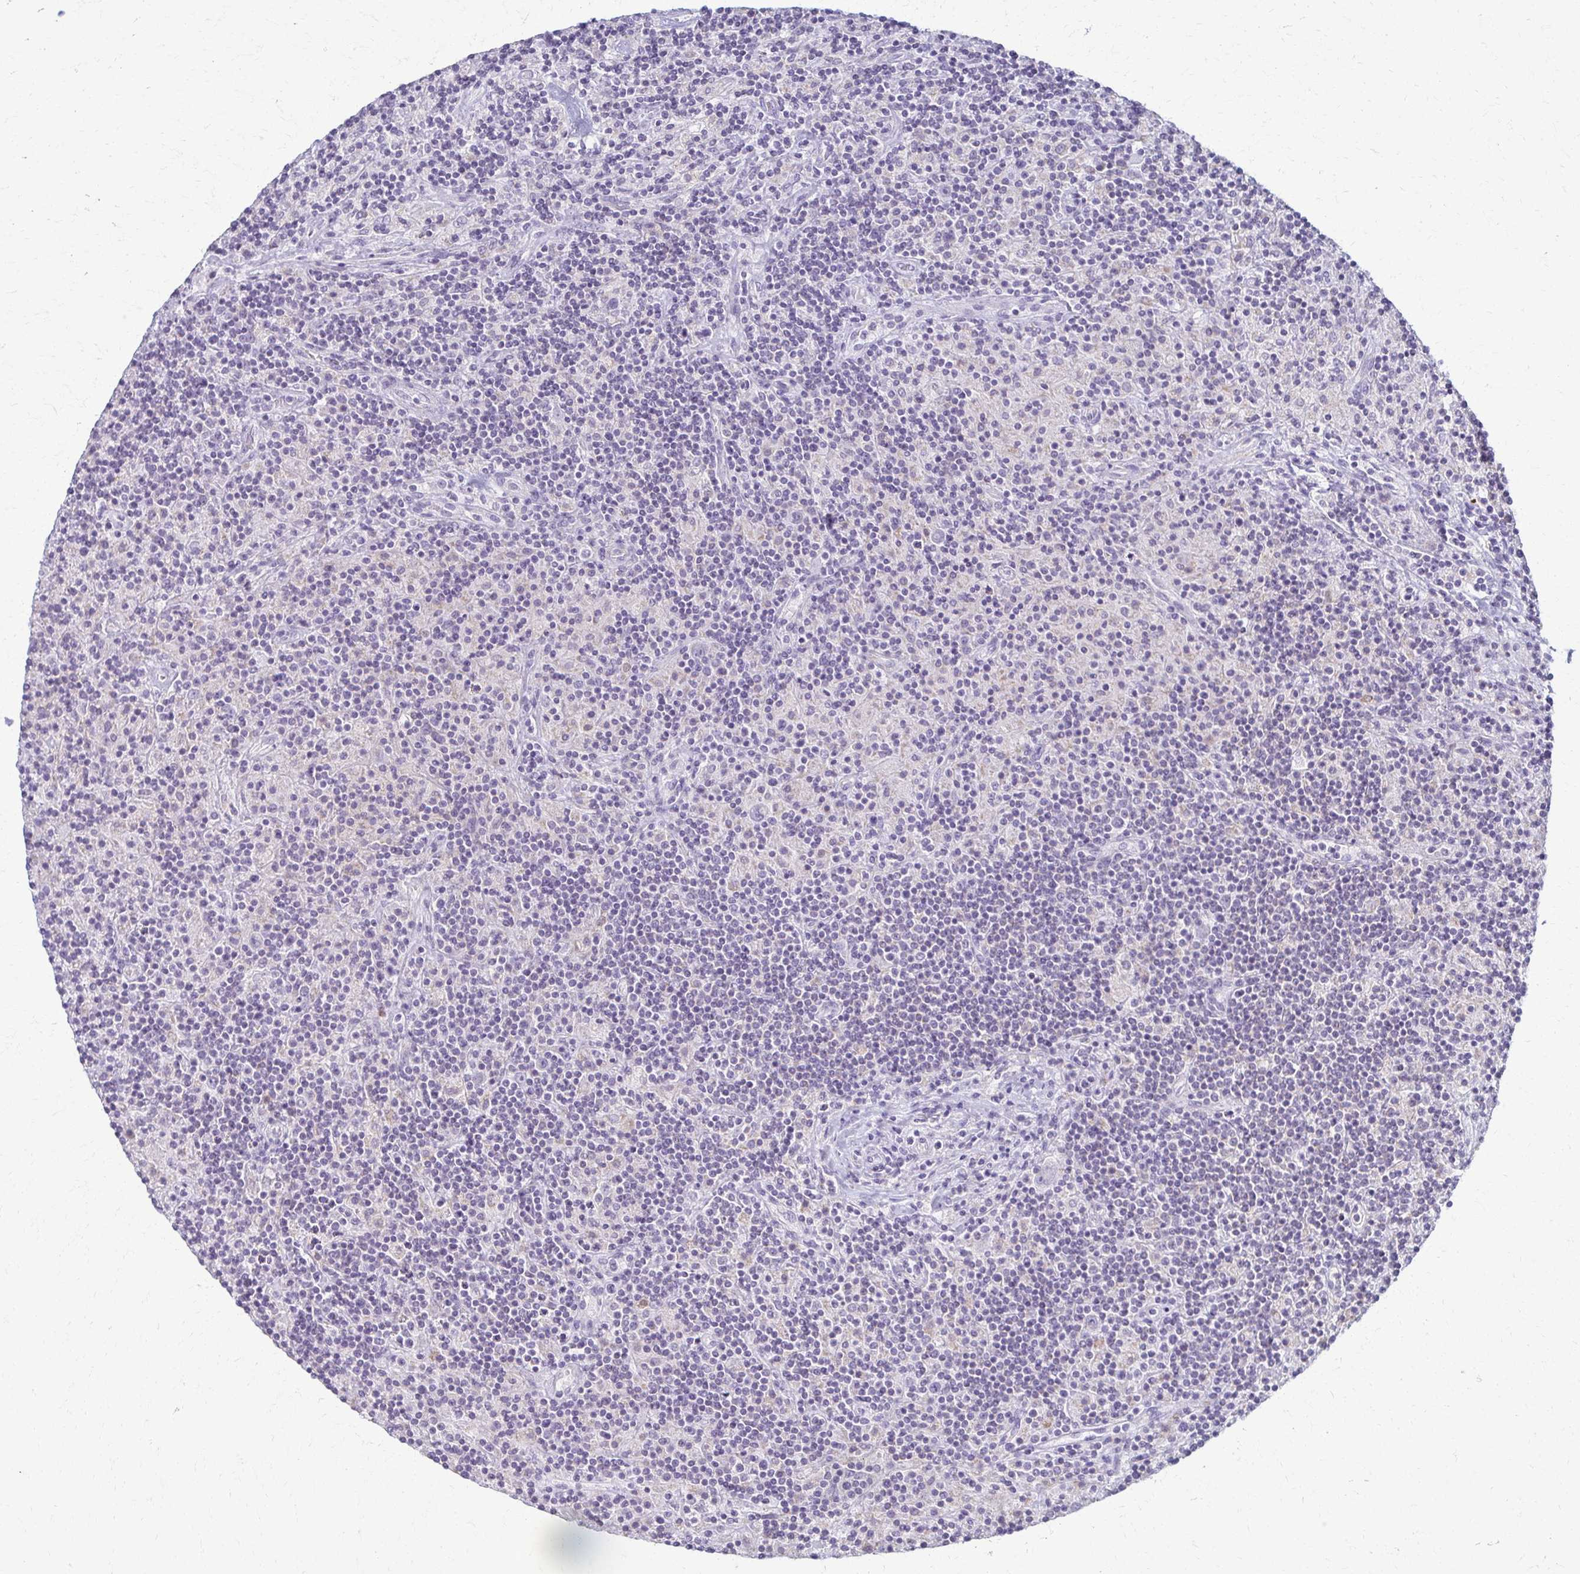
{"staining": {"intensity": "negative", "quantity": "none", "location": "none"}, "tissue": "lymphoma", "cell_type": "Tumor cells", "image_type": "cancer", "snomed": [{"axis": "morphology", "description": "Hodgkin's disease, NOS"}, {"axis": "topography", "description": "Lymph node"}], "caption": "DAB (3,3'-diaminobenzidine) immunohistochemical staining of human Hodgkin's disease shows no significant staining in tumor cells. (DAB (3,3'-diaminobenzidine) immunohistochemistry (IHC) visualized using brightfield microscopy, high magnification).", "gene": "FCGR2B", "patient": {"sex": "male", "age": 70}}